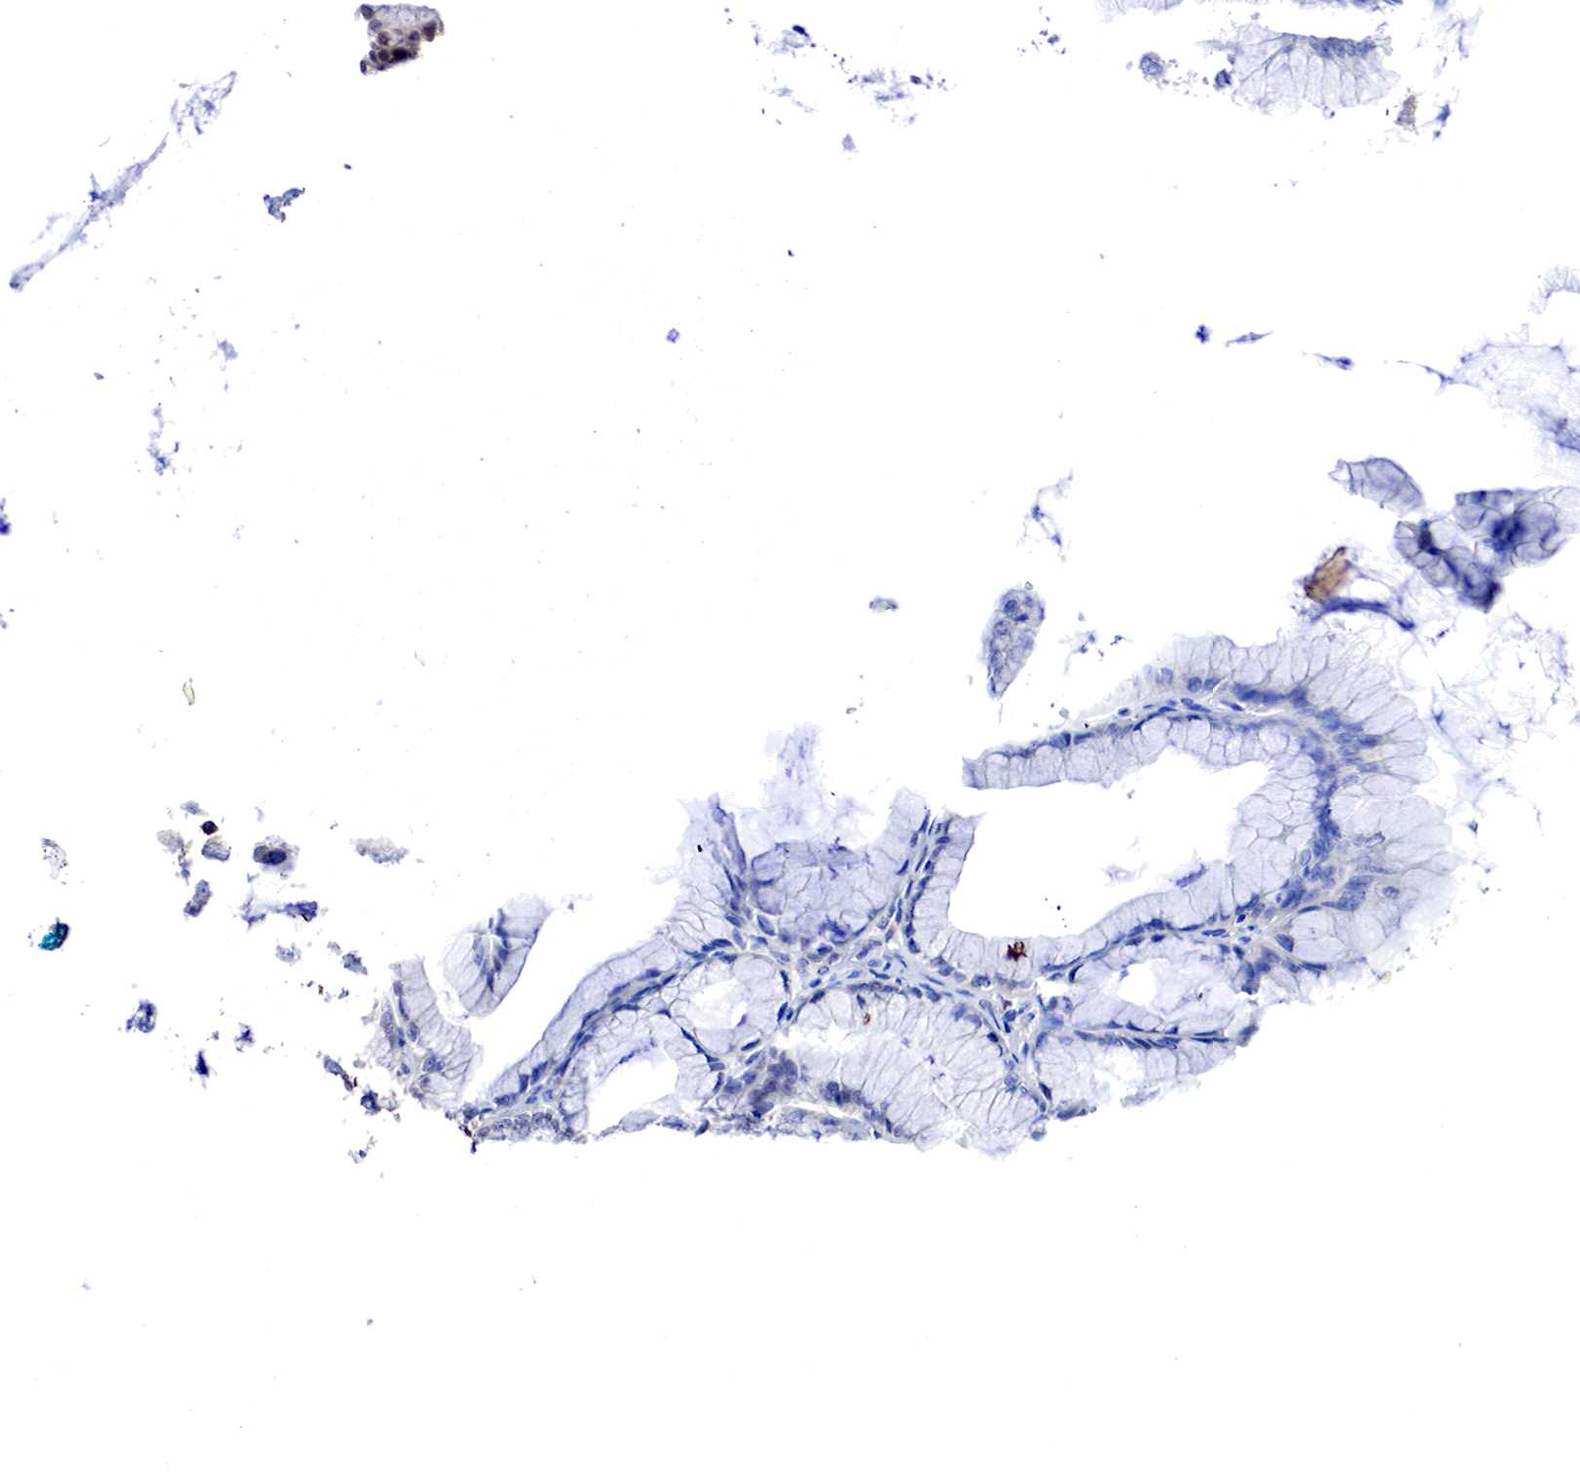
{"staining": {"intensity": "weak", "quantity": "<25%", "location": "nuclear"}, "tissue": "ovarian cancer", "cell_type": "Tumor cells", "image_type": "cancer", "snomed": [{"axis": "morphology", "description": "Cystadenocarcinoma, mucinous, NOS"}, {"axis": "topography", "description": "Ovary"}], "caption": "IHC photomicrograph of ovarian mucinous cystadenocarcinoma stained for a protein (brown), which demonstrates no staining in tumor cells. Nuclei are stained in blue.", "gene": "PABIR2", "patient": {"sex": "female", "age": 41}}